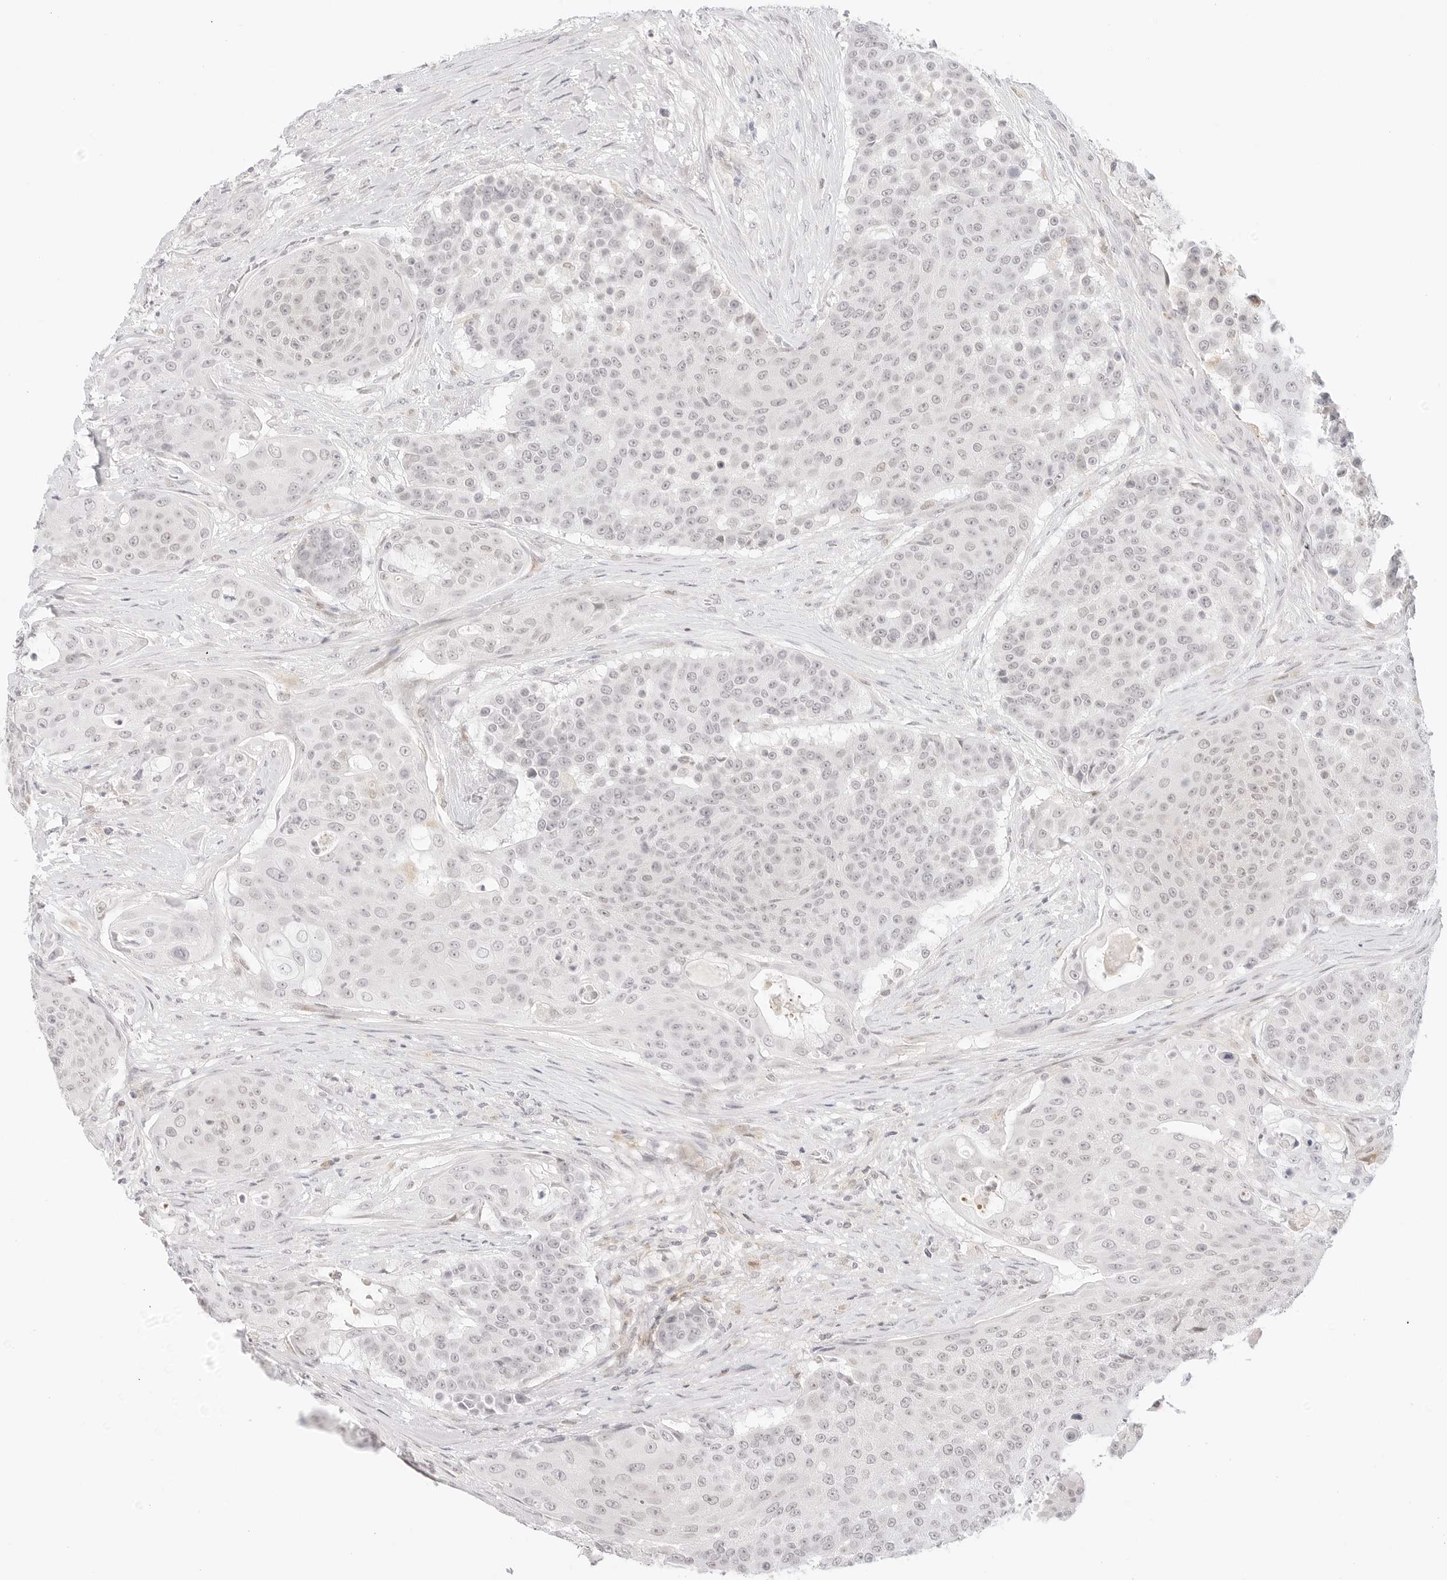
{"staining": {"intensity": "negative", "quantity": "none", "location": "none"}, "tissue": "urothelial cancer", "cell_type": "Tumor cells", "image_type": "cancer", "snomed": [{"axis": "morphology", "description": "Urothelial carcinoma, High grade"}, {"axis": "topography", "description": "Urinary bladder"}], "caption": "Tumor cells are negative for brown protein staining in high-grade urothelial carcinoma. (DAB (3,3'-diaminobenzidine) immunohistochemistry (IHC) visualized using brightfield microscopy, high magnification).", "gene": "XKR4", "patient": {"sex": "female", "age": 63}}